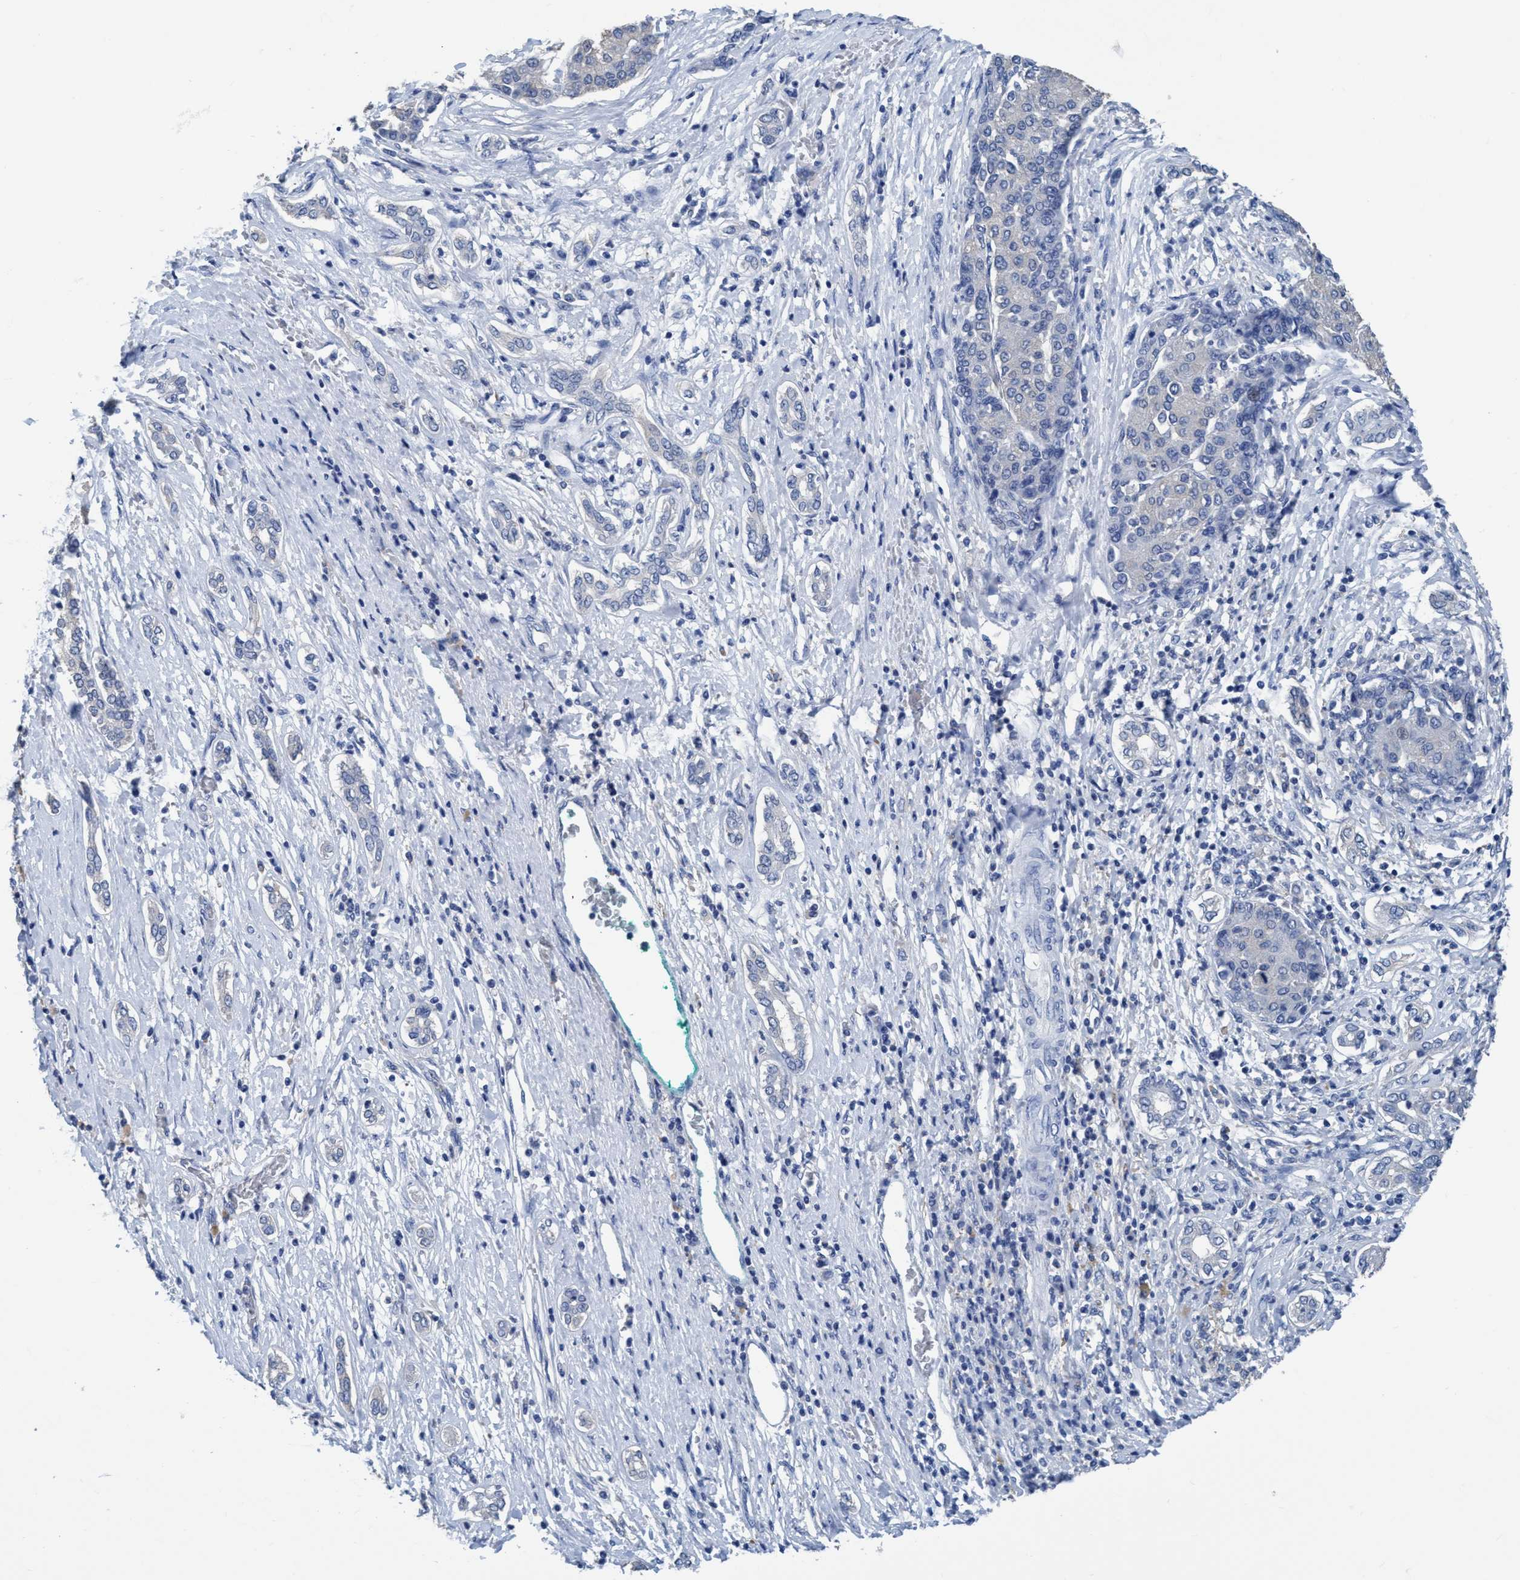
{"staining": {"intensity": "negative", "quantity": "none", "location": "none"}, "tissue": "liver cancer", "cell_type": "Tumor cells", "image_type": "cancer", "snomed": [{"axis": "morphology", "description": "Carcinoma, Hepatocellular, NOS"}, {"axis": "topography", "description": "Liver"}], "caption": "A high-resolution histopathology image shows IHC staining of liver cancer (hepatocellular carcinoma), which reveals no significant positivity in tumor cells. Nuclei are stained in blue.", "gene": "DNAI1", "patient": {"sex": "male", "age": 65}}